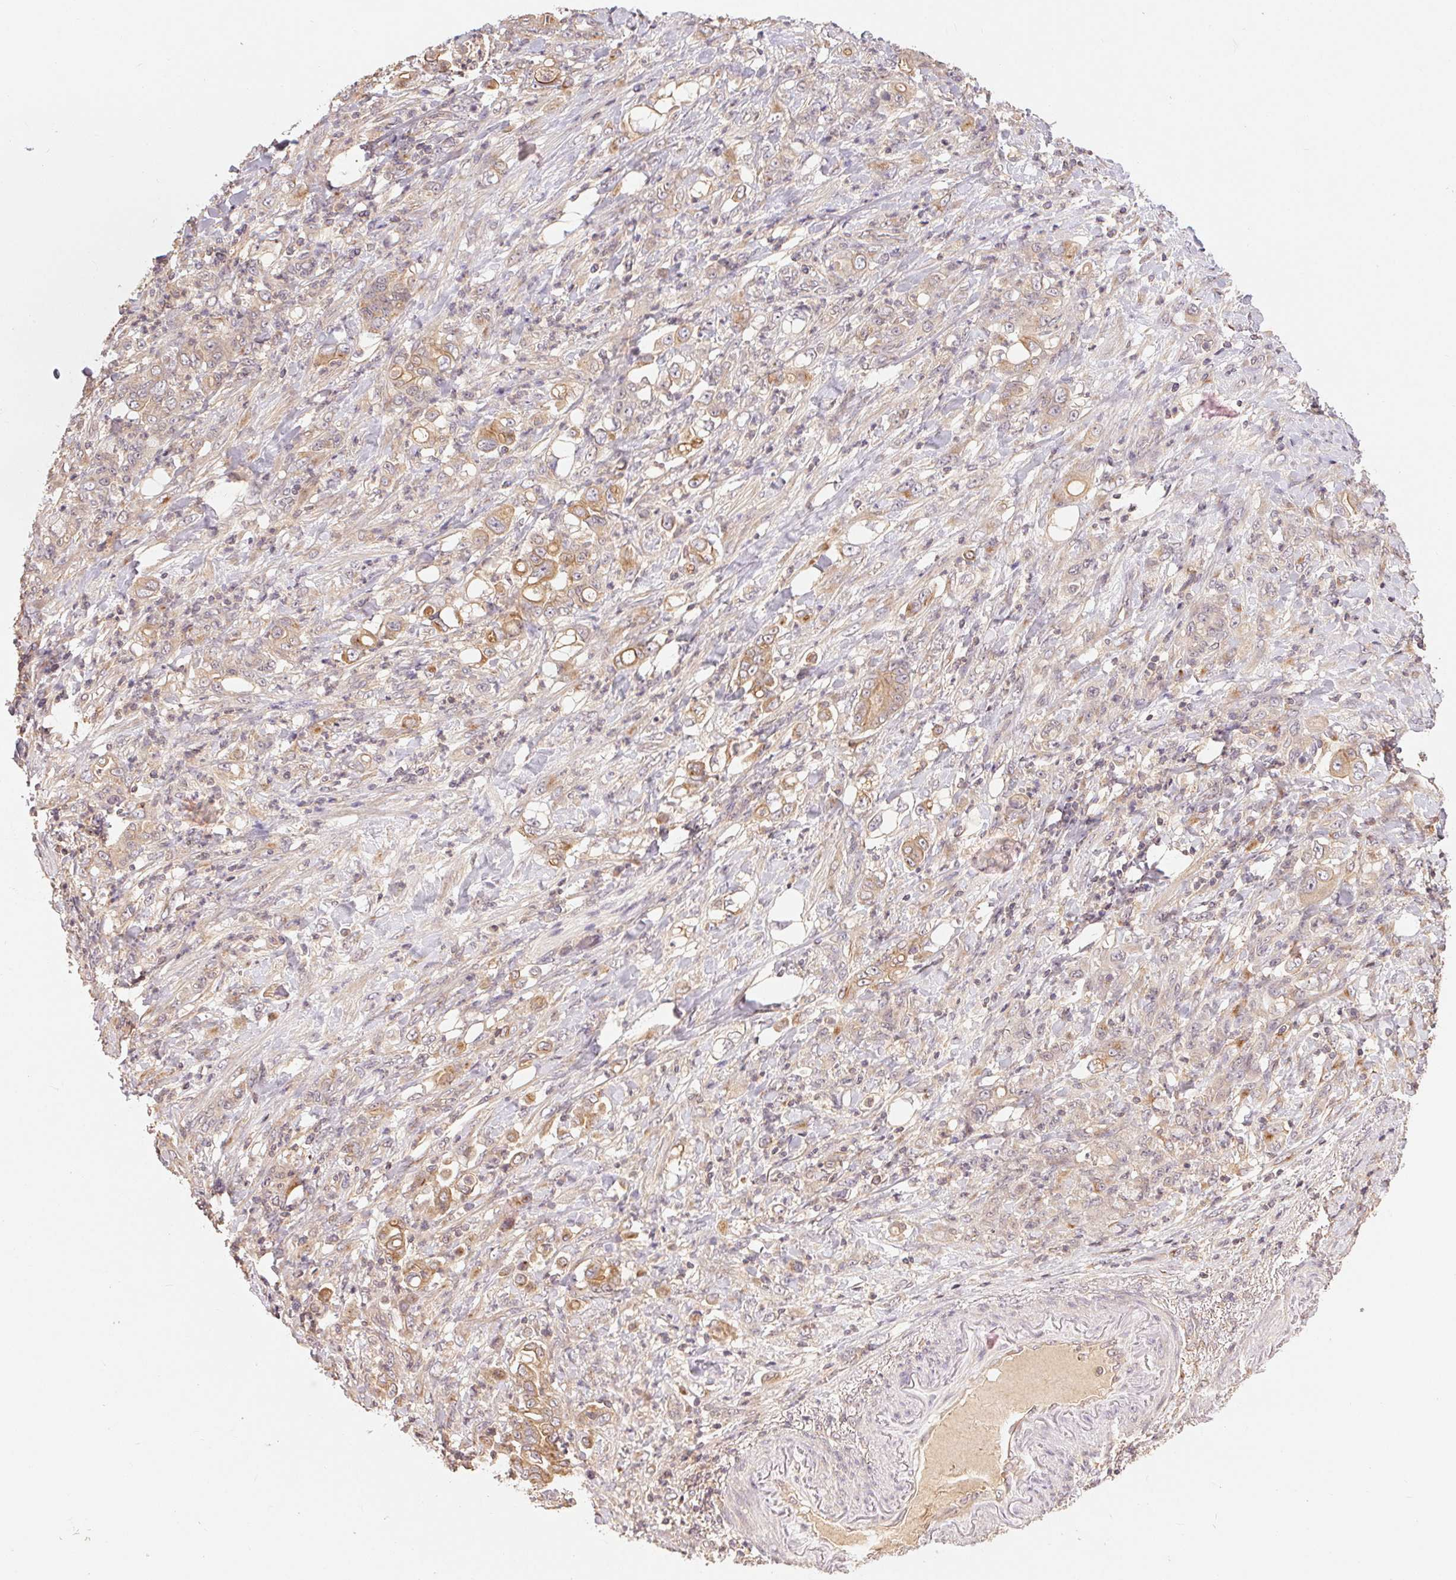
{"staining": {"intensity": "moderate", "quantity": ">75%", "location": "cytoplasmic/membranous"}, "tissue": "stomach cancer", "cell_type": "Tumor cells", "image_type": "cancer", "snomed": [{"axis": "morphology", "description": "Adenocarcinoma, NOS"}, {"axis": "topography", "description": "Stomach"}], "caption": "Immunohistochemical staining of stomach cancer (adenocarcinoma) reveals medium levels of moderate cytoplasmic/membranous protein staining in about >75% of tumor cells.", "gene": "MAPKAPK2", "patient": {"sex": "female", "age": 79}}